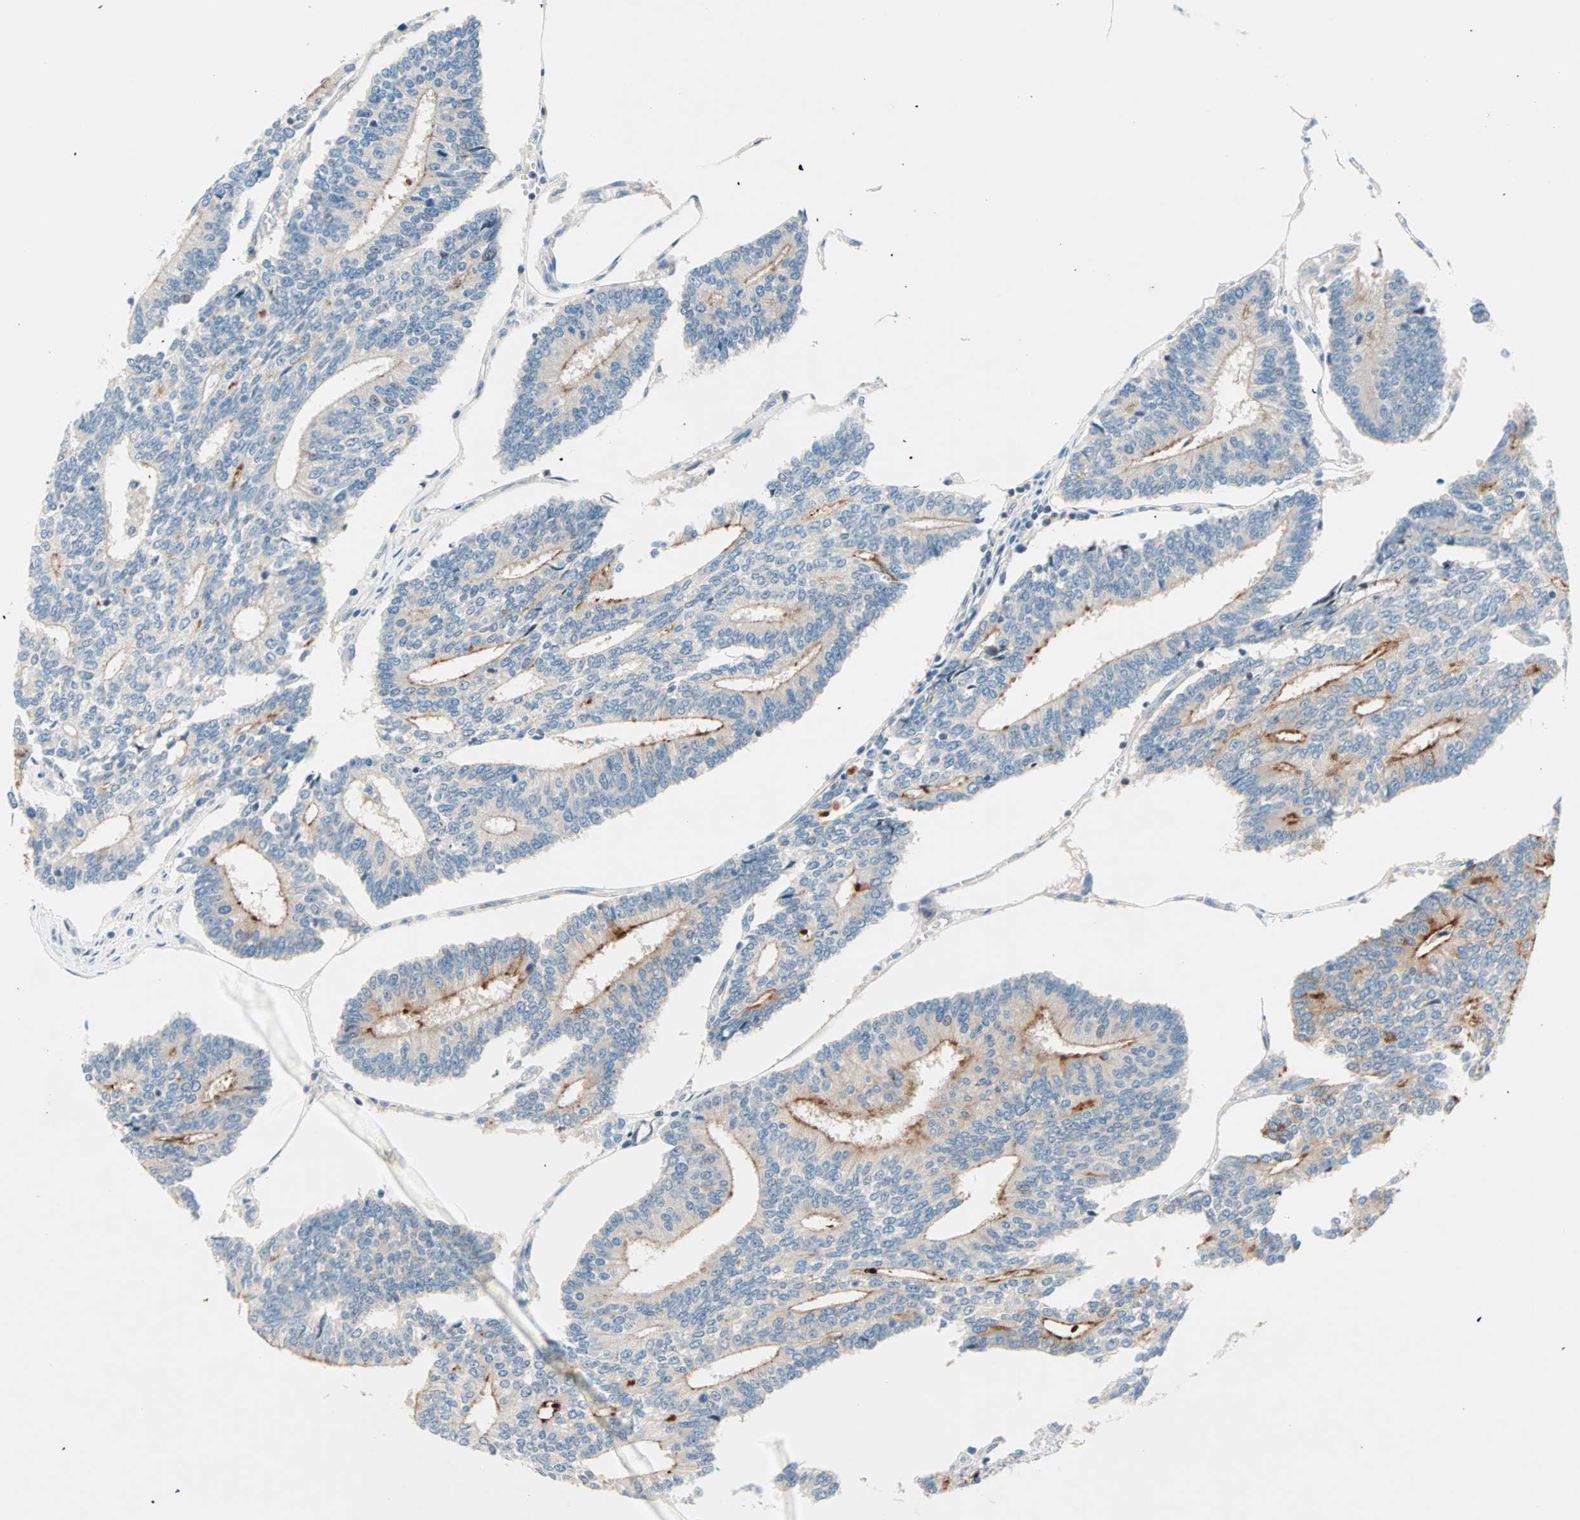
{"staining": {"intensity": "strong", "quantity": "25%-75%", "location": "cytoplasmic/membranous"}, "tissue": "prostate cancer", "cell_type": "Tumor cells", "image_type": "cancer", "snomed": [{"axis": "morphology", "description": "Adenocarcinoma, High grade"}, {"axis": "topography", "description": "Prostate"}], "caption": "A brown stain highlights strong cytoplasmic/membranous positivity of a protein in prostate high-grade adenocarcinoma tumor cells.", "gene": "TMEM163", "patient": {"sex": "male", "age": 55}}